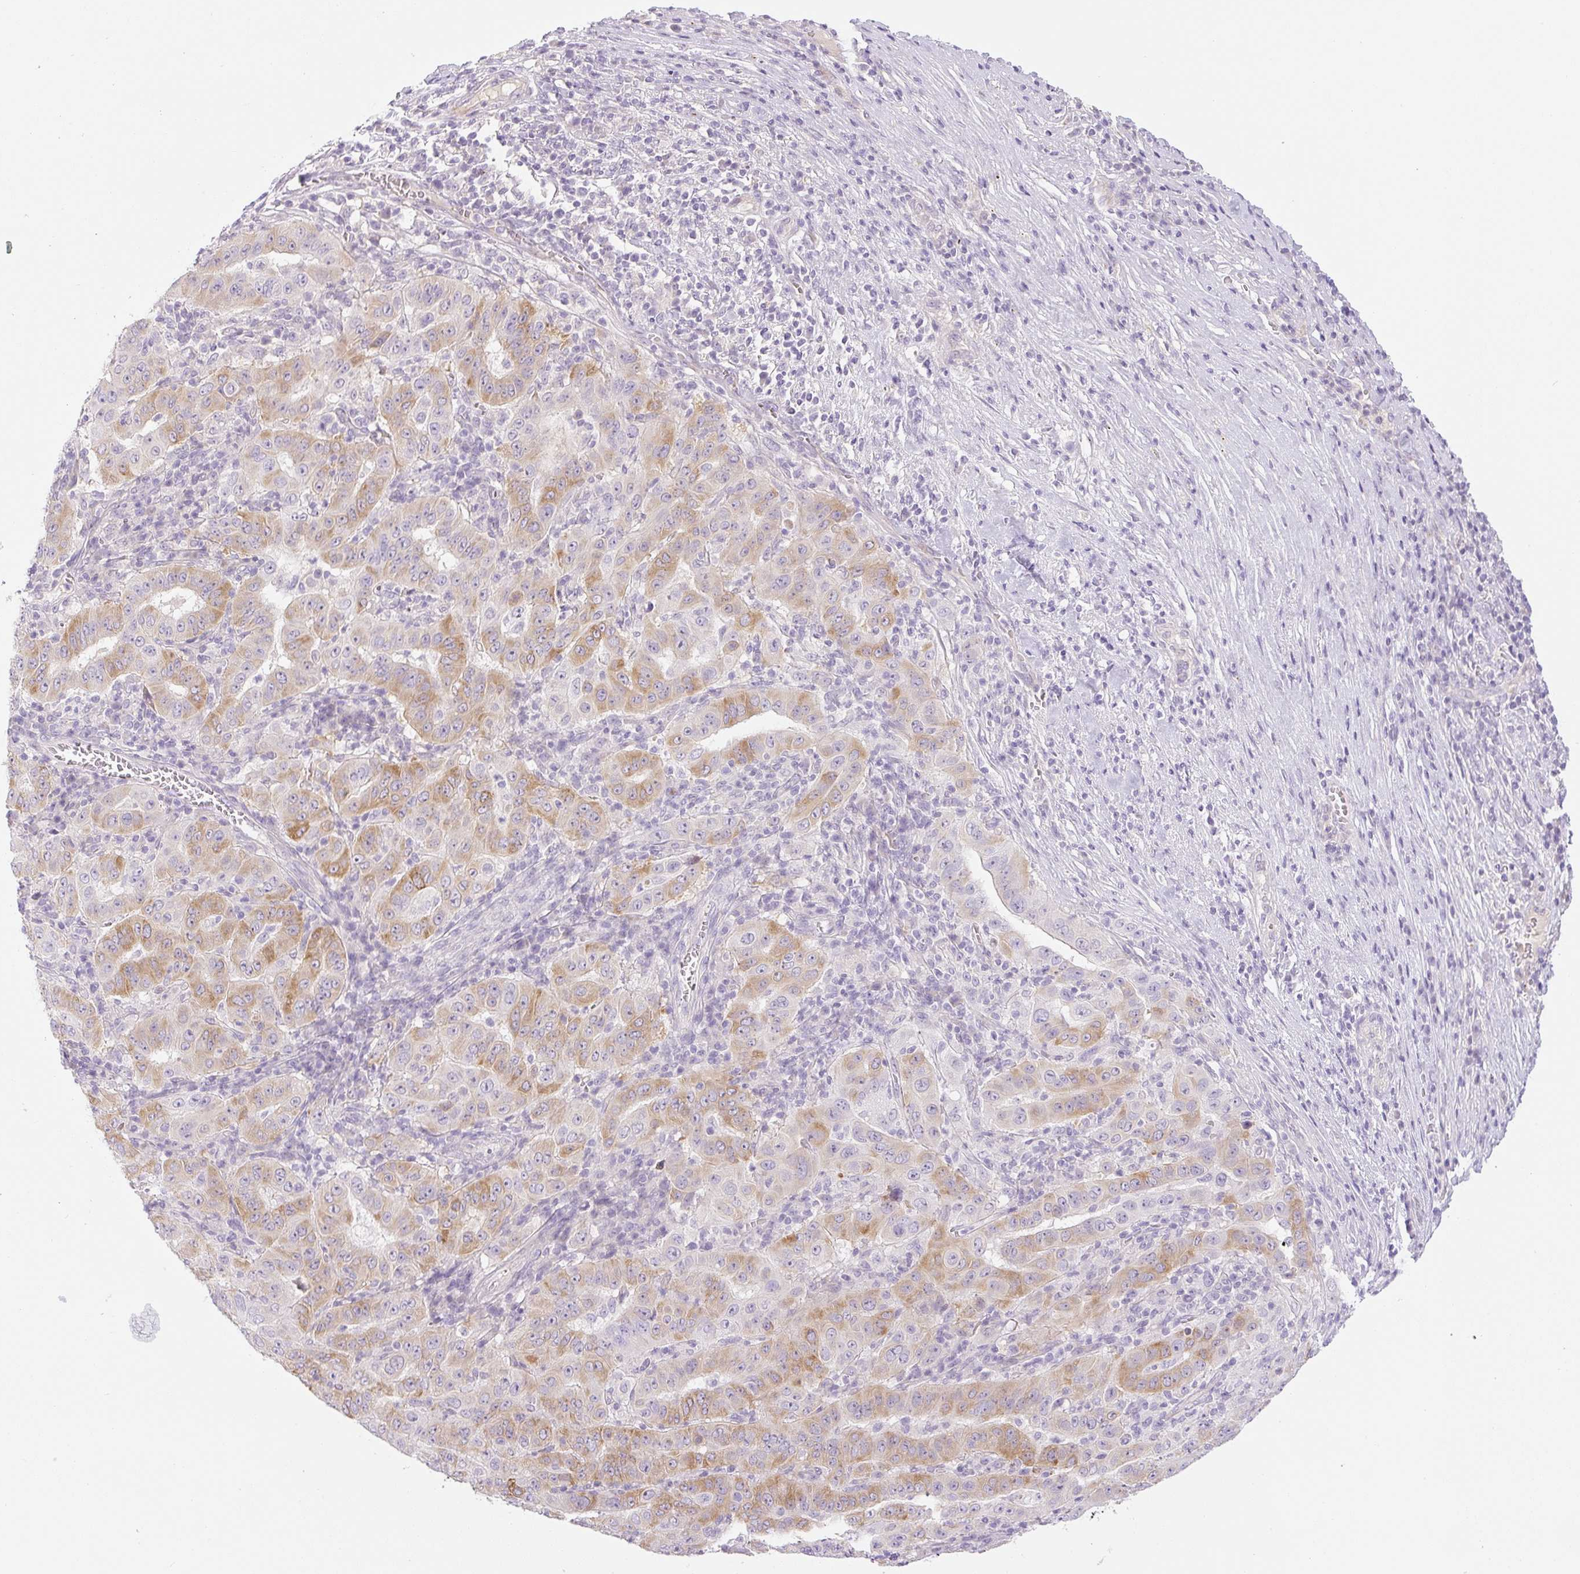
{"staining": {"intensity": "moderate", "quantity": "25%-75%", "location": "cytoplasmic/membranous"}, "tissue": "pancreatic cancer", "cell_type": "Tumor cells", "image_type": "cancer", "snomed": [{"axis": "morphology", "description": "Adenocarcinoma, NOS"}, {"axis": "topography", "description": "Pancreas"}], "caption": "Pancreatic cancer was stained to show a protein in brown. There is medium levels of moderate cytoplasmic/membranous expression in about 25%-75% of tumor cells.", "gene": "MIA2", "patient": {"sex": "male", "age": 63}}